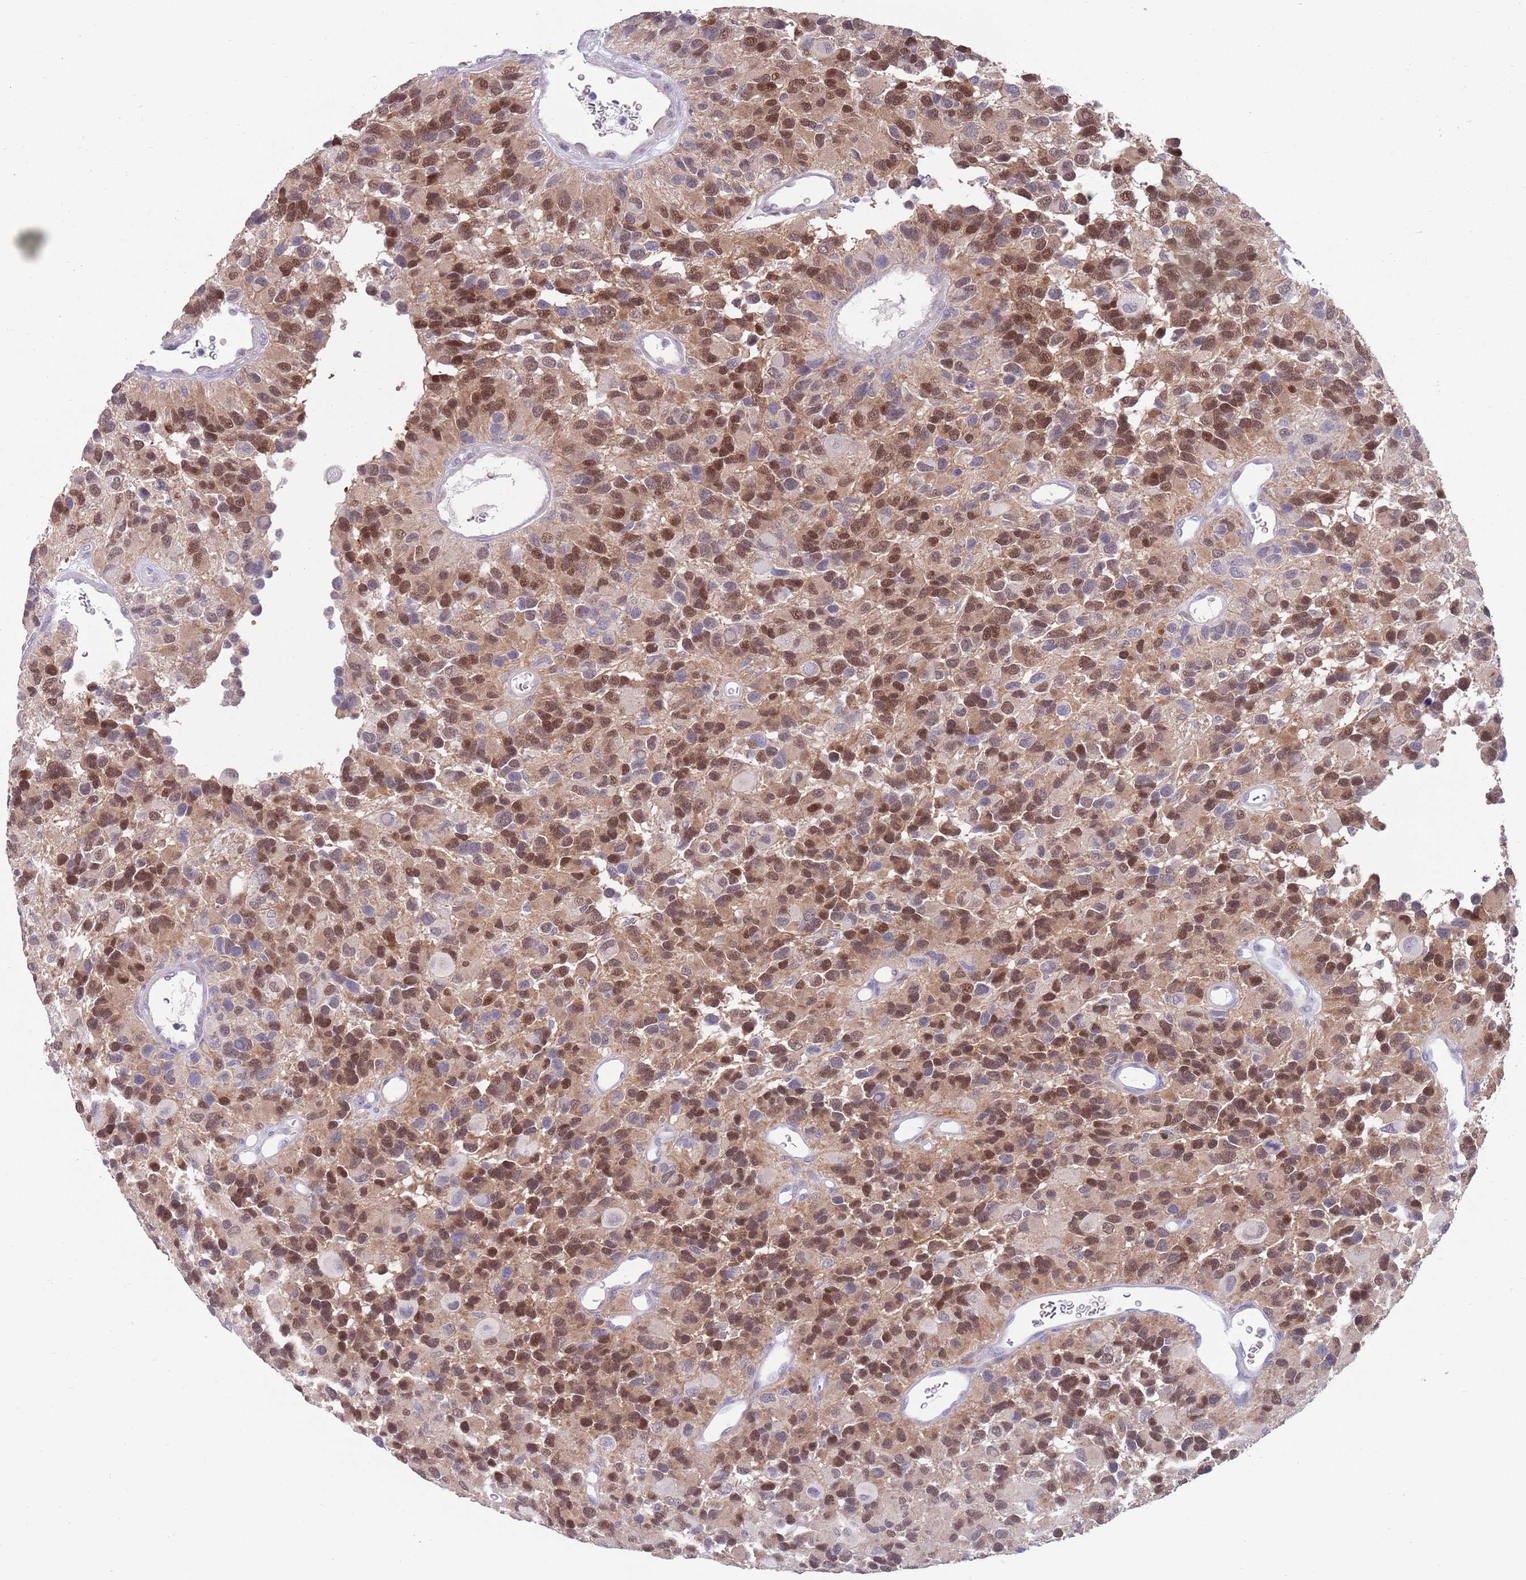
{"staining": {"intensity": "moderate", "quantity": ">75%", "location": "cytoplasmic/membranous,nuclear"}, "tissue": "glioma", "cell_type": "Tumor cells", "image_type": "cancer", "snomed": [{"axis": "morphology", "description": "Glioma, malignant, High grade"}, {"axis": "topography", "description": "Brain"}], "caption": "High-magnification brightfield microscopy of glioma stained with DAB (3,3'-diaminobenzidine) (brown) and counterstained with hematoxylin (blue). tumor cells exhibit moderate cytoplasmic/membranous and nuclear staining is seen in approximately>75% of cells.", "gene": "CLNS1A", "patient": {"sex": "male", "age": 77}}